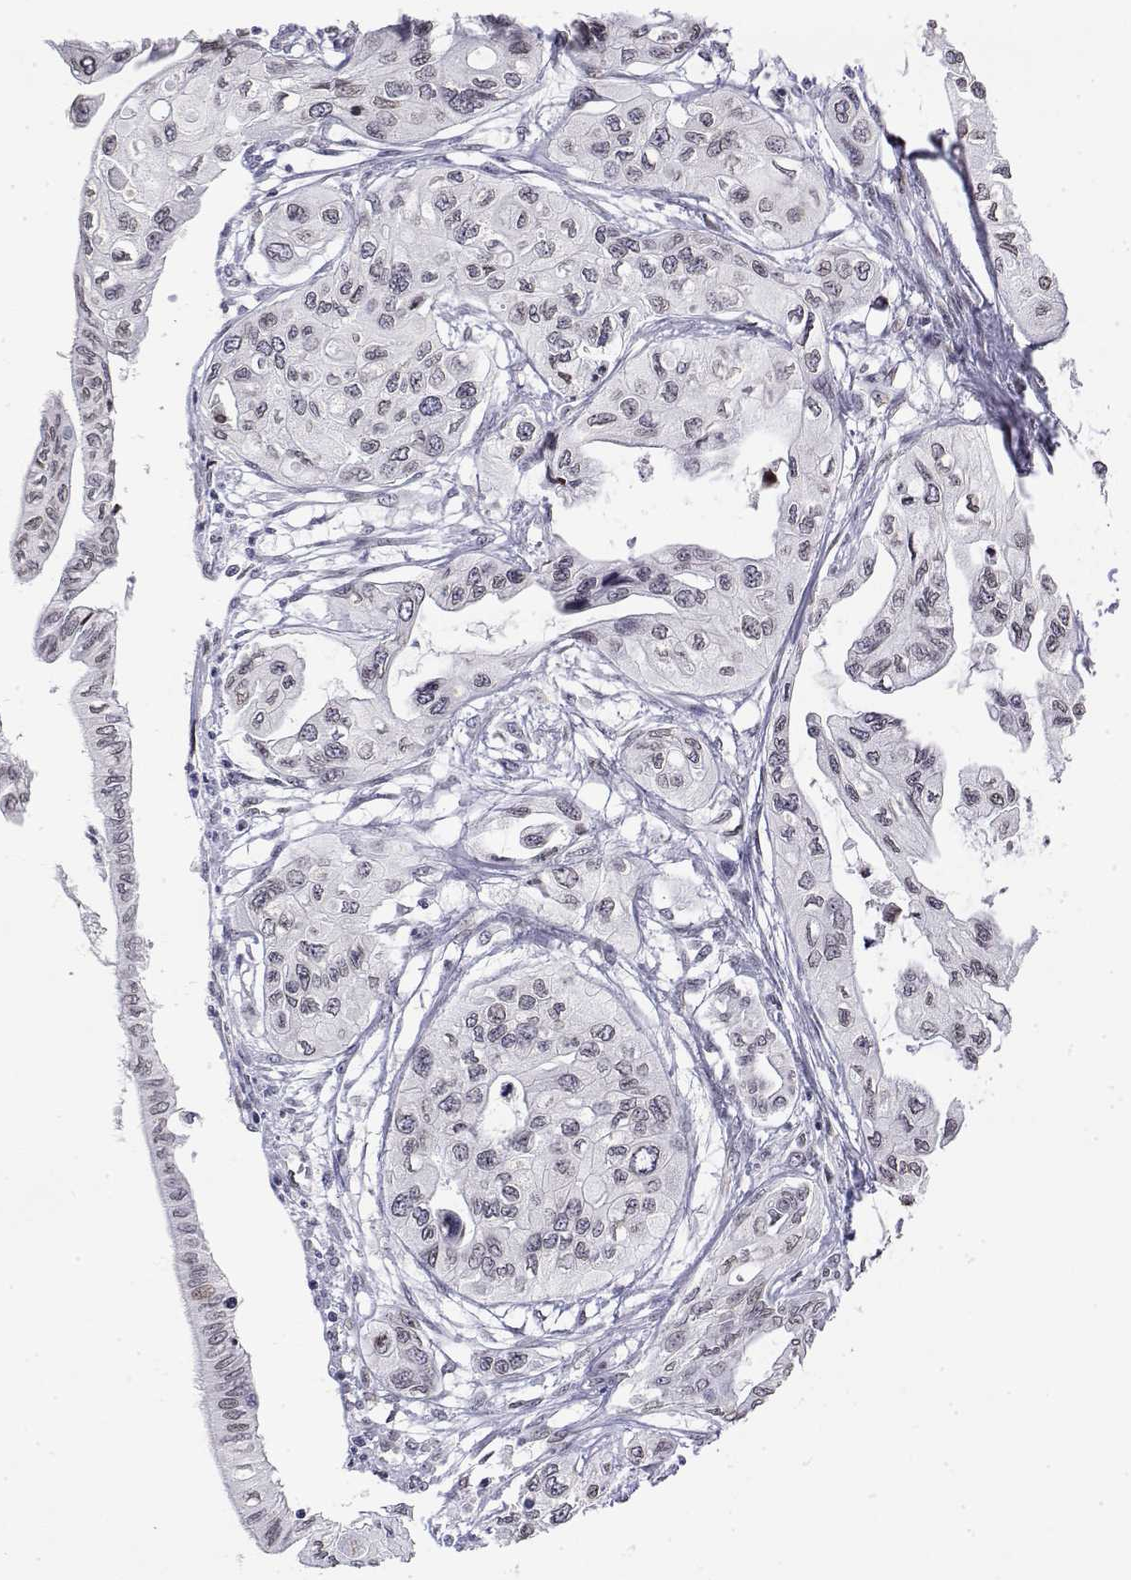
{"staining": {"intensity": "negative", "quantity": "none", "location": "none"}, "tissue": "pancreatic cancer", "cell_type": "Tumor cells", "image_type": "cancer", "snomed": [{"axis": "morphology", "description": "Adenocarcinoma, NOS"}, {"axis": "topography", "description": "Pancreas"}], "caption": "A photomicrograph of human adenocarcinoma (pancreatic) is negative for staining in tumor cells.", "gene": "ZNF532", "patient": {"sex": "female", "age": 76}}